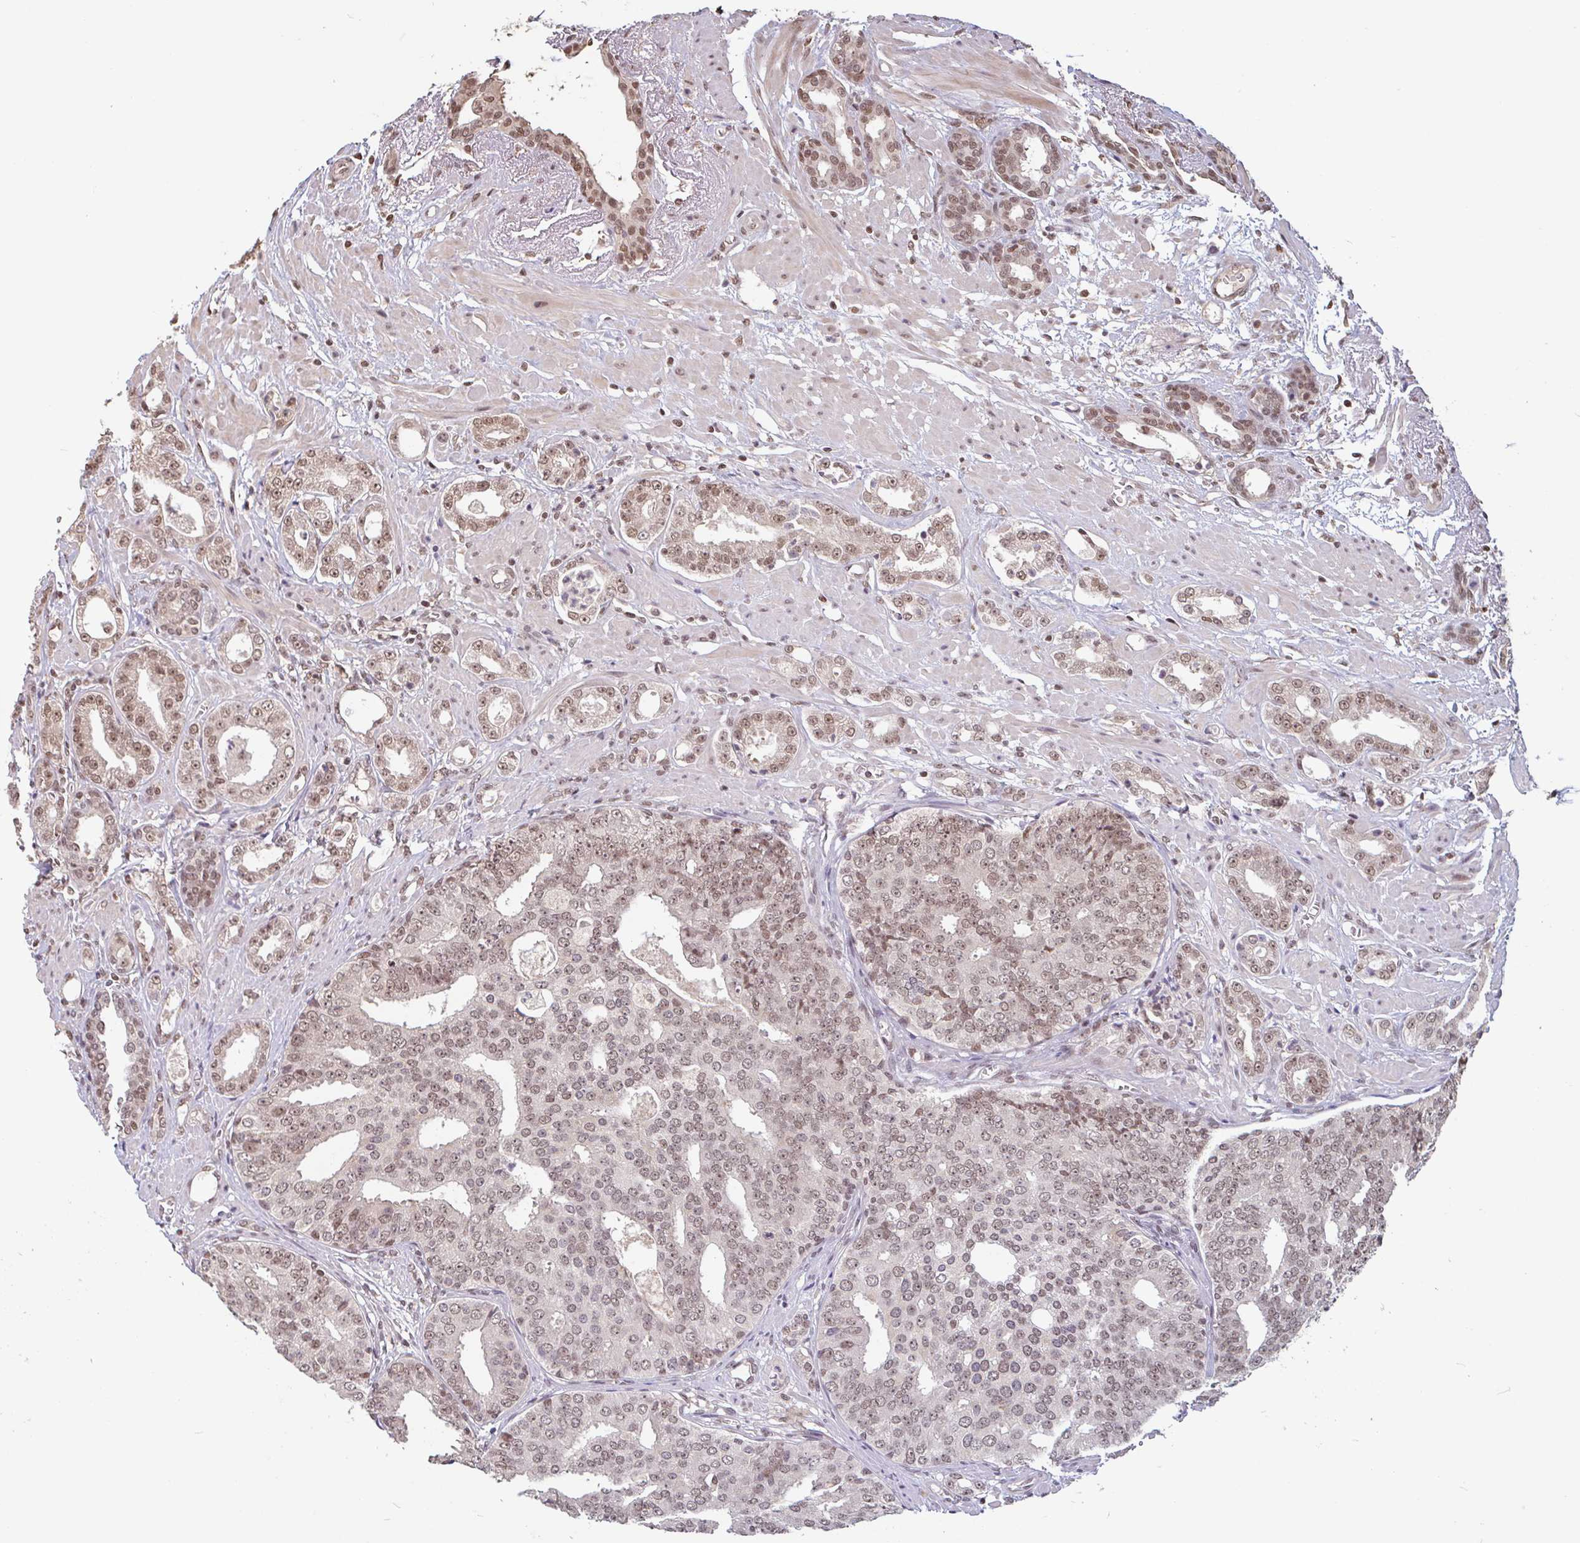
{"staining": {"intensity": "moderate", "quantity": ">75%", "location": "nuclear"}, "tissue": "prostate cancer", "cell_type": "Tumor cells", "image_type": "cancer", "snomed": [{"axis": "morphology", "description": "Adenocarcinoma, High grade"}, {"axis": "topography", "description": "Prostate"}], "caption": "Moderate nuclear expression for a protein is seen in about >75% of tumor cells of prostate cancer (adenocarcinoma (high-grade)) using immunohistochemistry (IHC).", "gene": "DR1", "patient": {"sex": "male", "age": 71}}